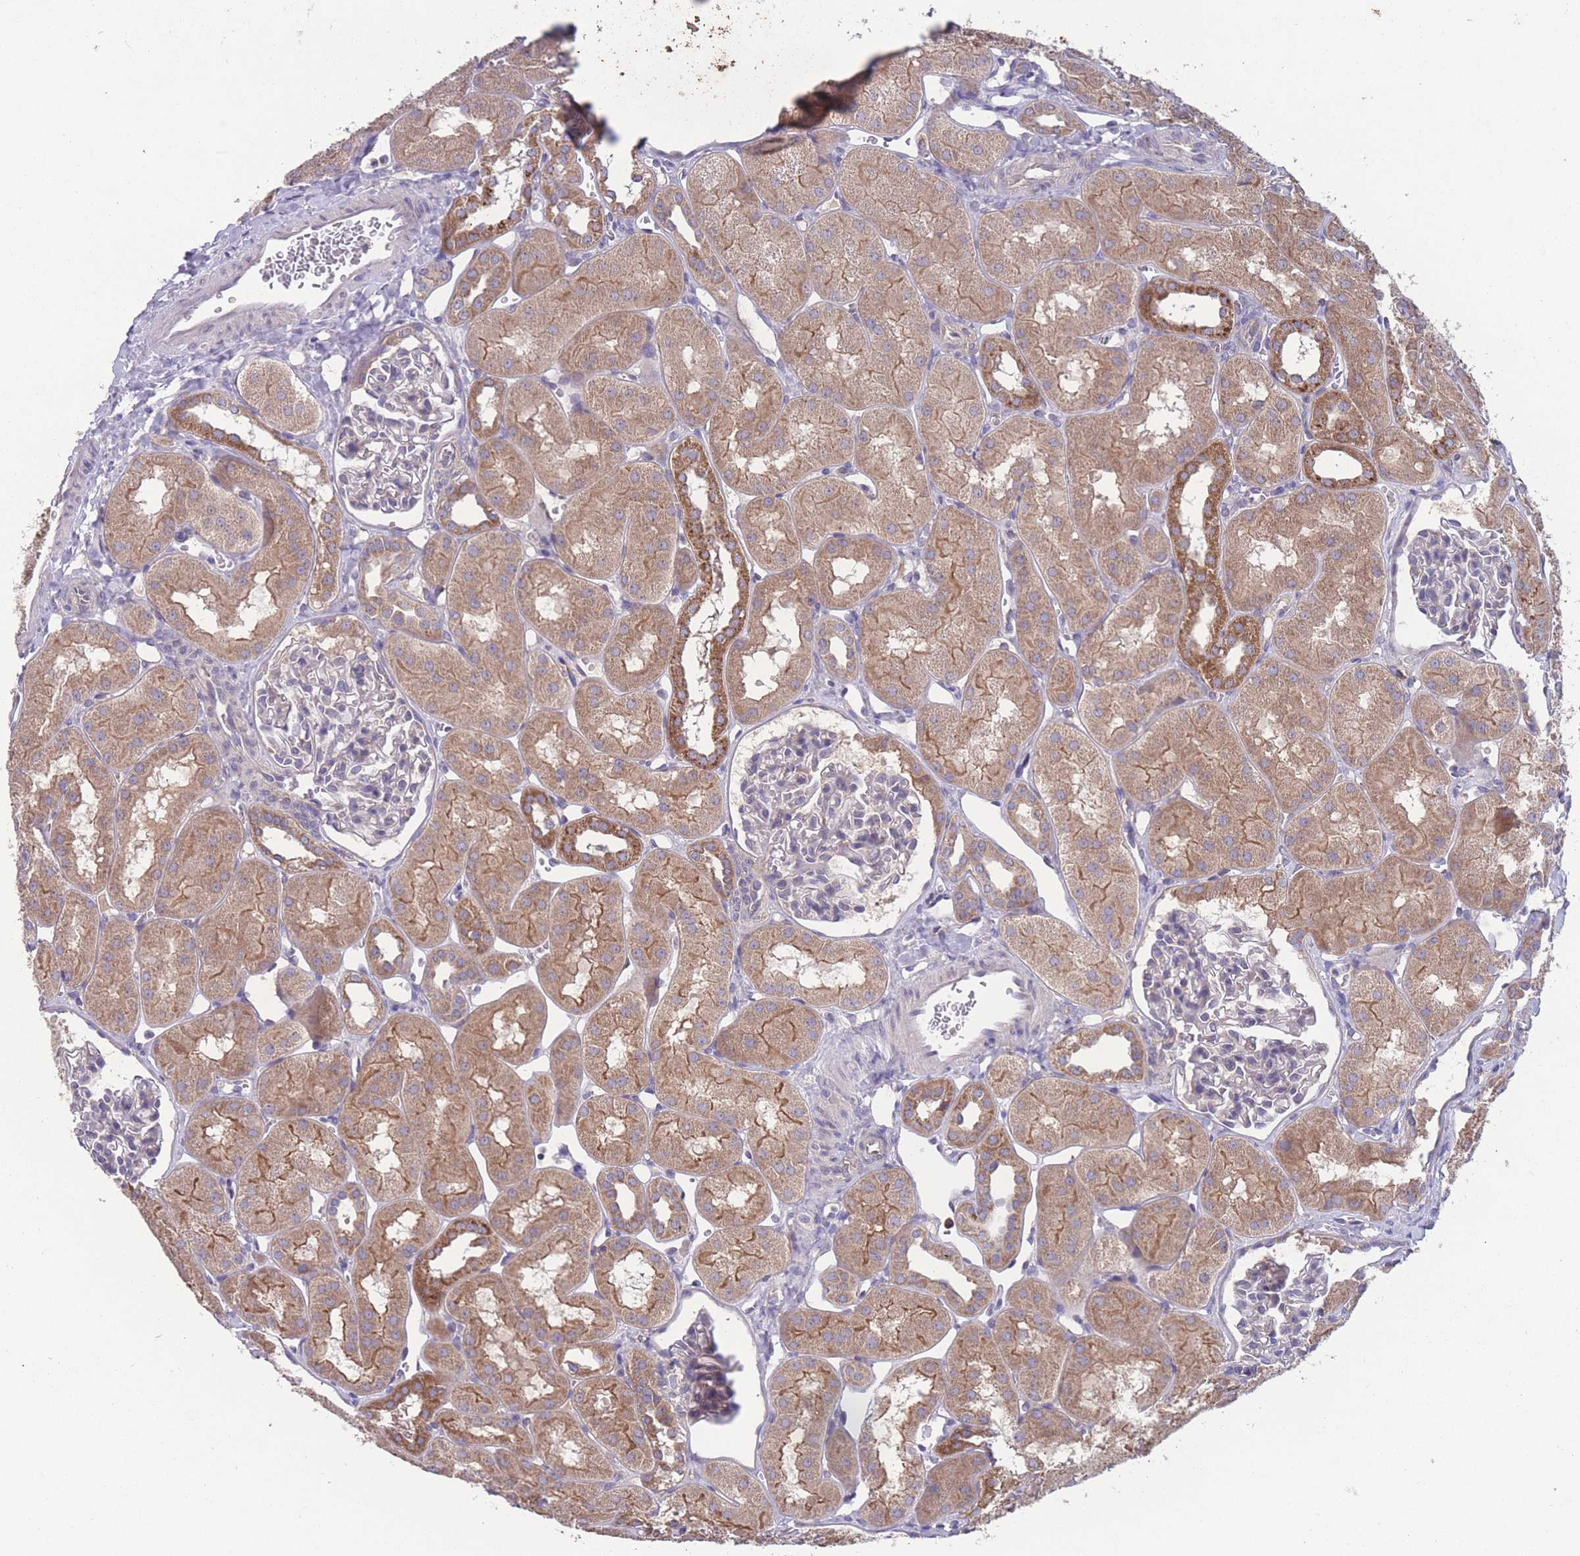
{"staining": {"intensity": "negative", "quantity": "none", "location": "none"}, "tissue": "kidney", "cell_type": "Cells in glomeruli", "image_type": "normal", "snomed": [{"axis": "morphology", "description": "Normal tissue, NOS"}, {"axis": "topography", "description": "Kidney"}, {"axis": "topography", "description": "Urinary bladder"}], "caption": "High magnification brightfield microscopy of unremarkable kidney stained with DAB (brown) and counterstained with hematoxylin (blue): cells in glomeruli show no significant expression. The staining is performed using DAB (3,3'-diaminobenzidine) brown chromogen with nuclei counter-stained in using hematoxylin.", "gene": "STIM2", "patient": {"sex": "male", "age": 16}}